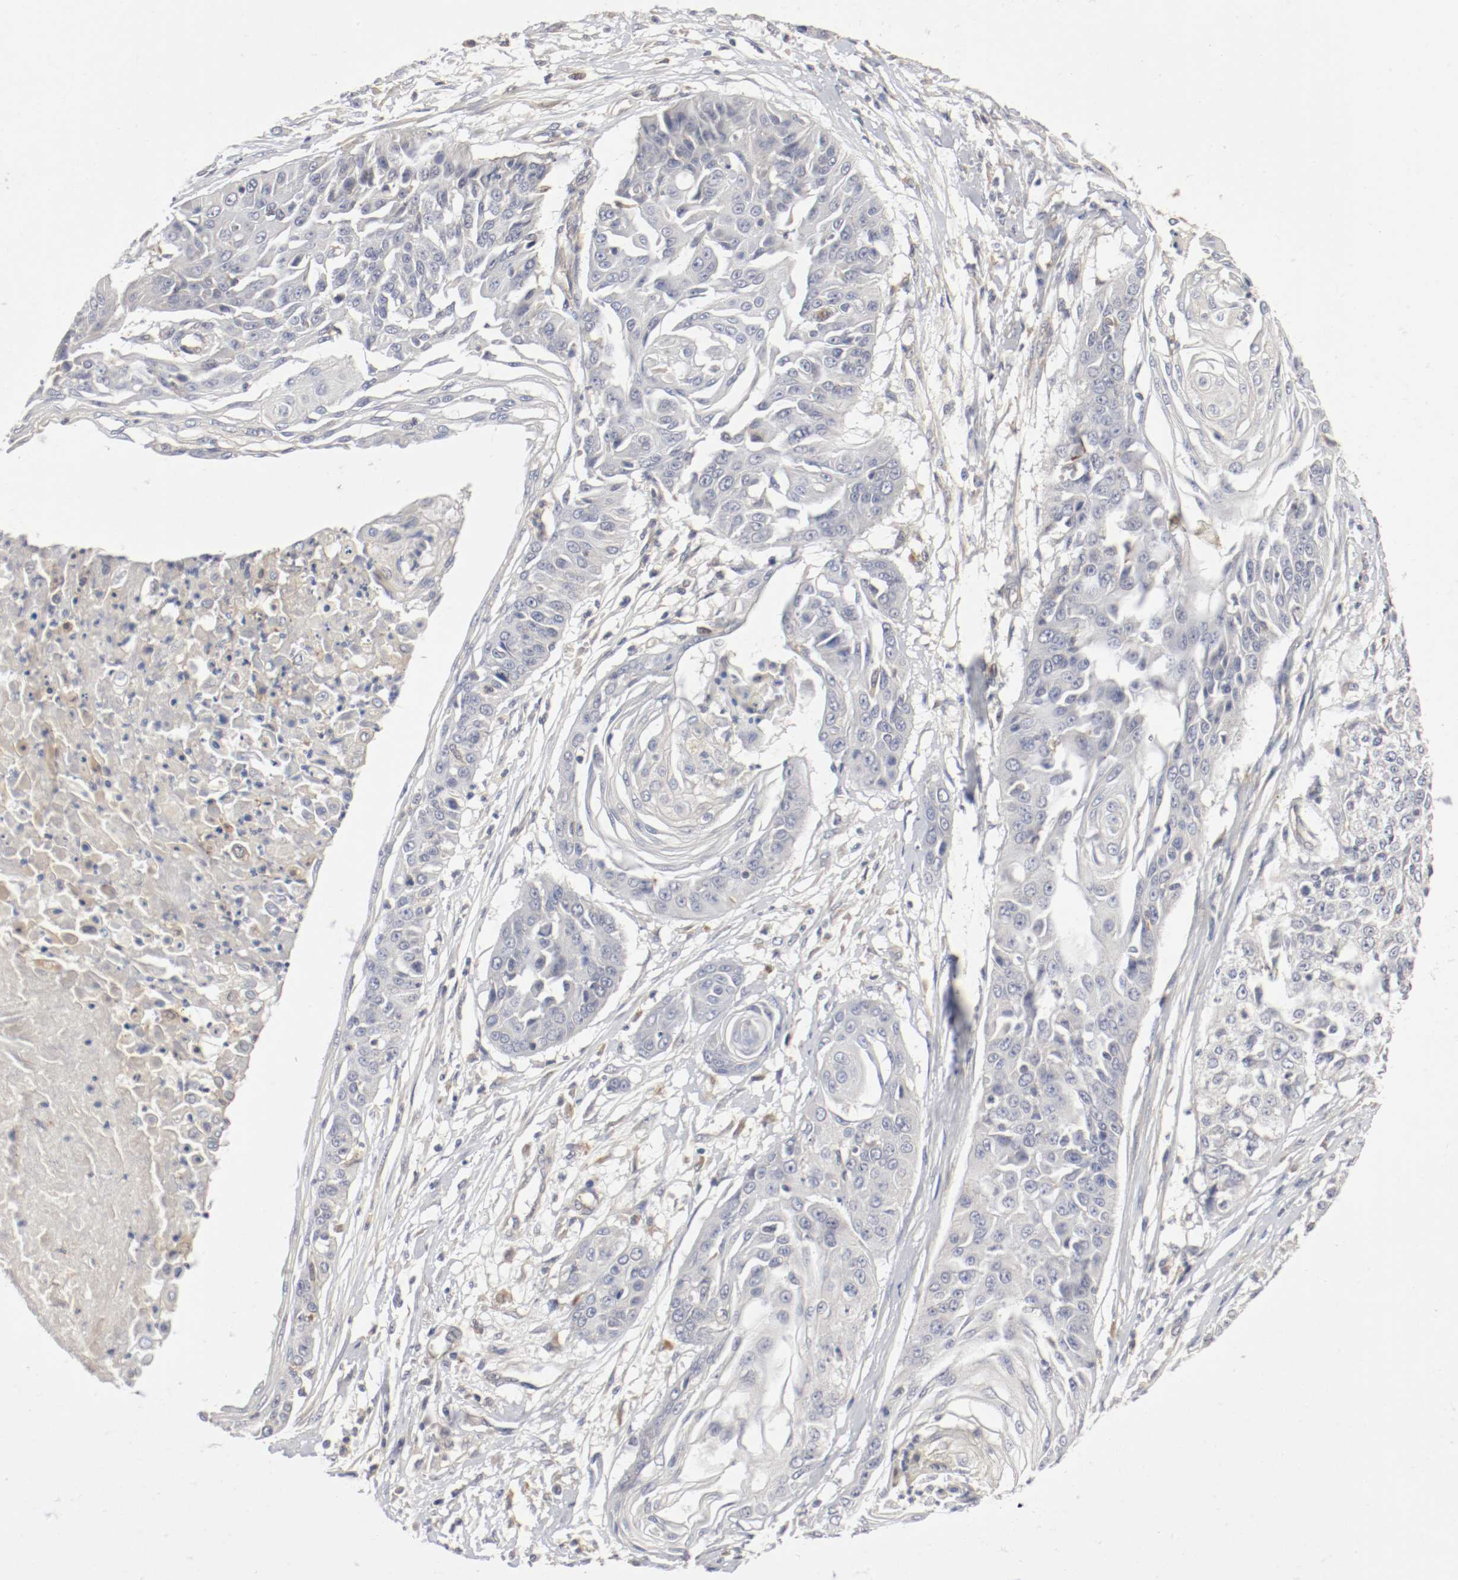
{"staining": {"intensity": "weak", "quantity": "<25%", "location": "cytoplasmic/membranous"}, "tissue": "cervical cancer", "cell_type": "Tumor cells", "image_type": "cancer", "snomed": [{"axis": "morphology", "description": "Squamous cell carcinoma, NOS"}, {"axis": "topography", "description": "Cervix"}], "caption": "Tumor cells are negative for brown protein staining in cervical squamous cell carcinoma.", "gene": "REN", "patient": {"sex": "female", "age": 64}}